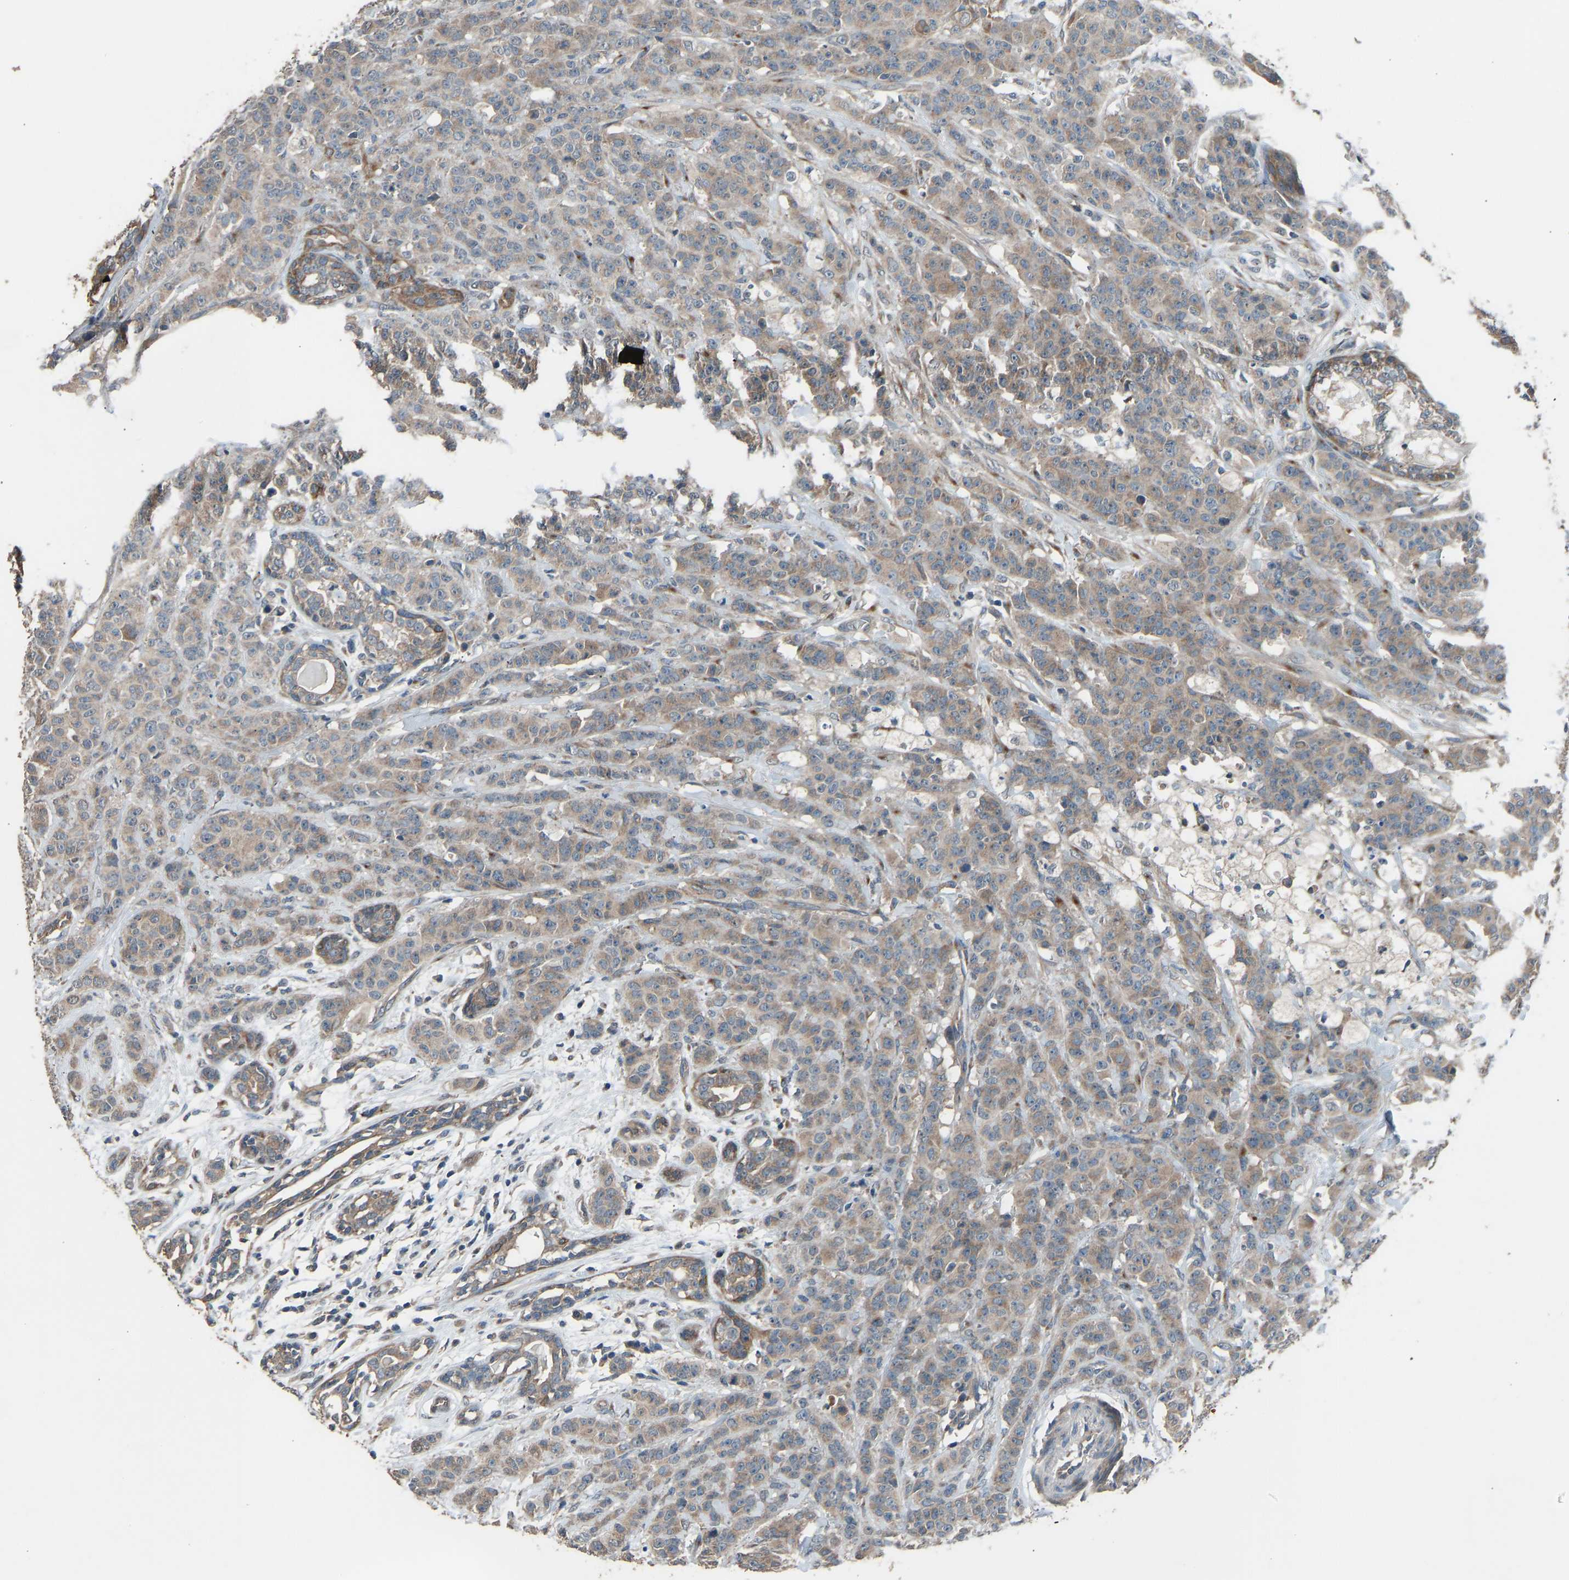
{"staining": {"intensity": "weak", "quantity": ">75%", "location": "cytoplasmic/membranous"}, "tissue": "breast cancer", "cell_type": "Tumor cells", "image_type": "cancer", "snomed": [{"axis": "morphology", "description": "Normal tissue, NOS"}, {"axis": "morphology", "description": "Duct carcinoma"}, {"axis": "topography", "description": "Breast"}], "caption": "Breast infiltrating ductal carcinoma stained with a brown dye displays weak cytoplasmic/membranous positive expression in about >75% of tumor cells.", "gene": "SLC43A1", "patient": {"sex": "female", "age": 40}}